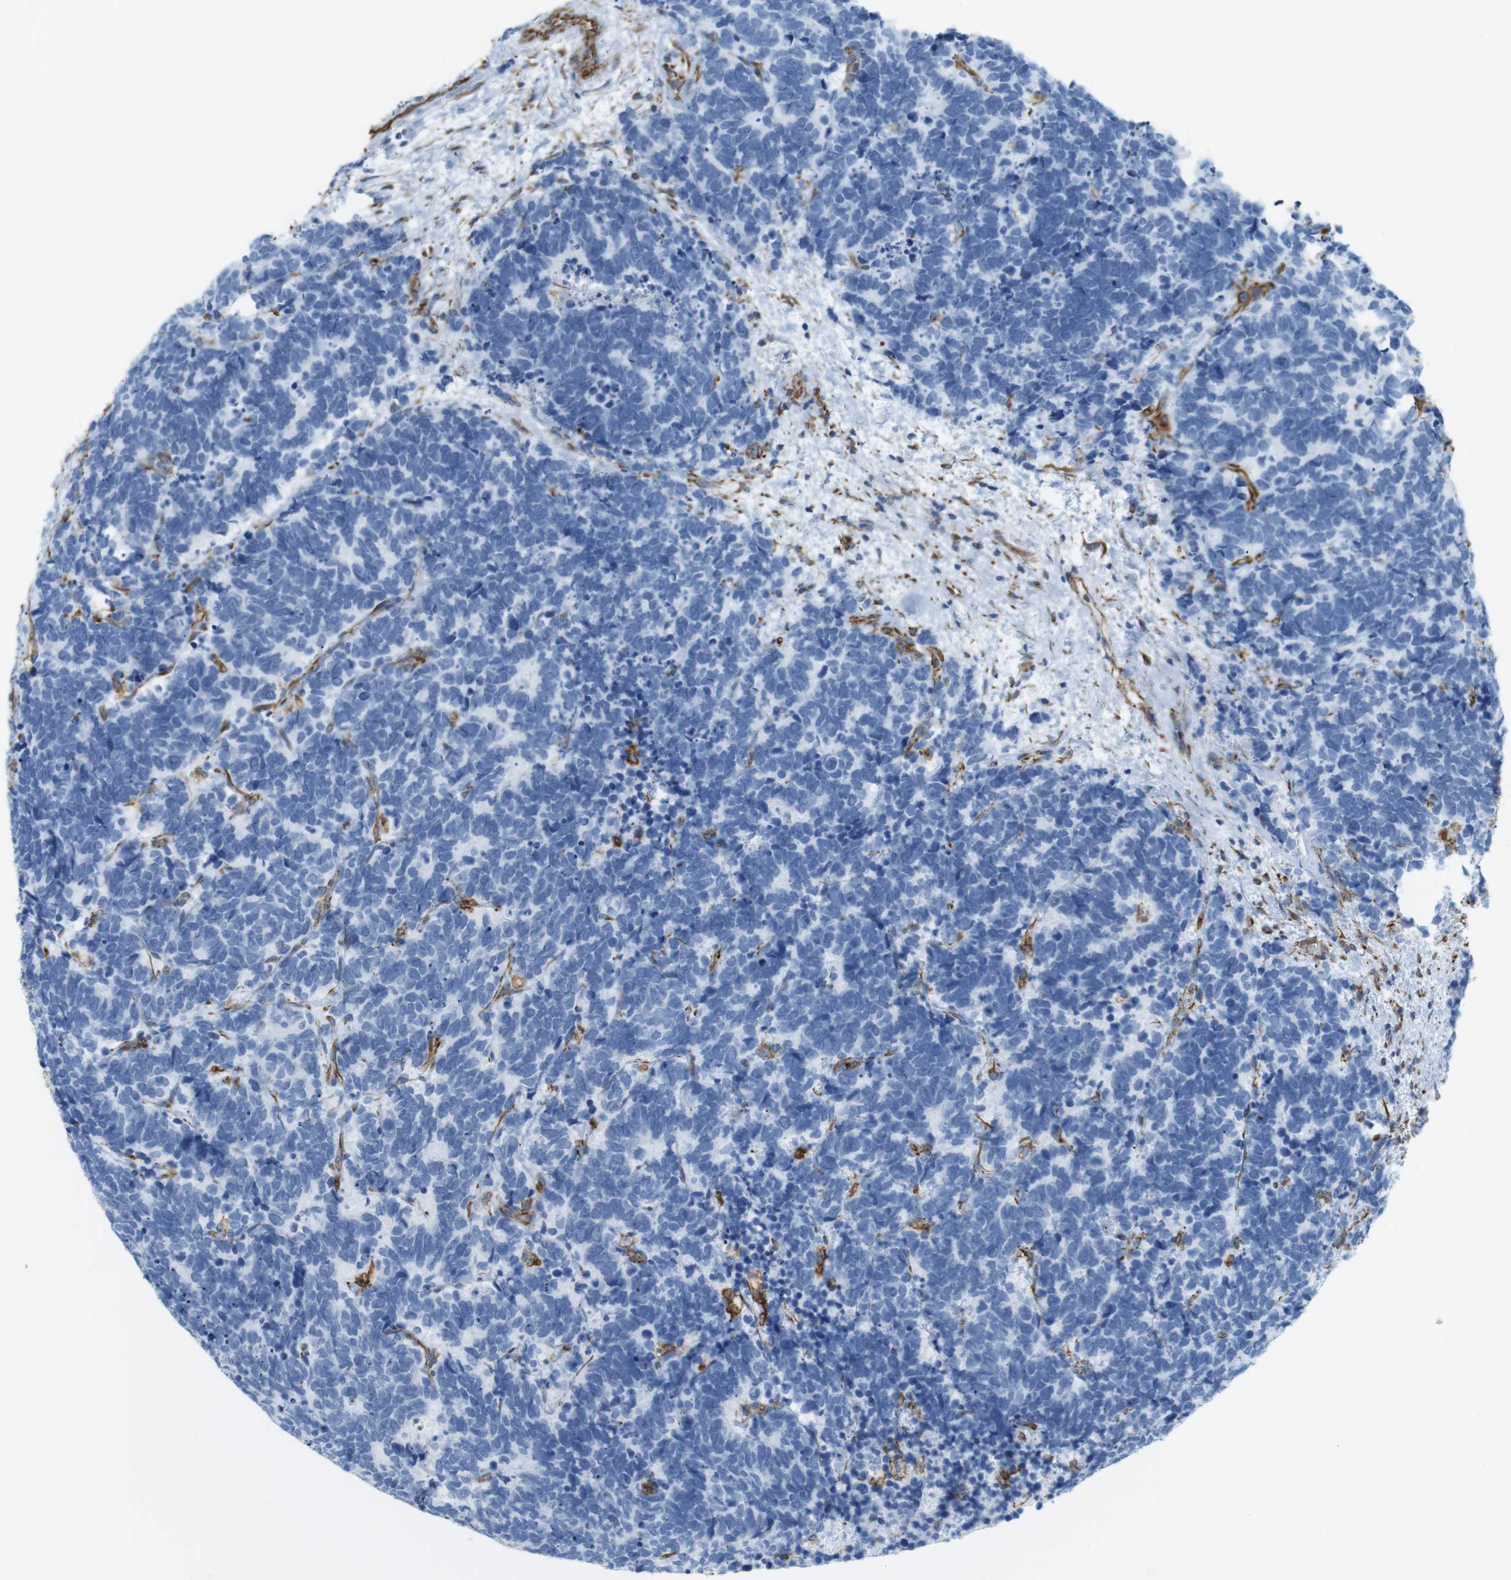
{"staining": {"intensity": "negative", "quantity": "none", "location": "none"}, "tissue": "carcinoid", "cell_type": "Tumor cells", "image_type": "cancer", "snomed": [{"axis": "morphology", "description": "Carcinoma, NOS"}, {"axis": "morphology", "description": "Carcinoid, malignant, NOS"}, {"axis": "topography", "description": "Urinary bladder"}], "caption": "Malignant carcinoid was stained to show a protein in brown. There is no significant expression in tumor cells.", "gene": "MS4A10", "patient": {"sex": "male", "age": 57}}